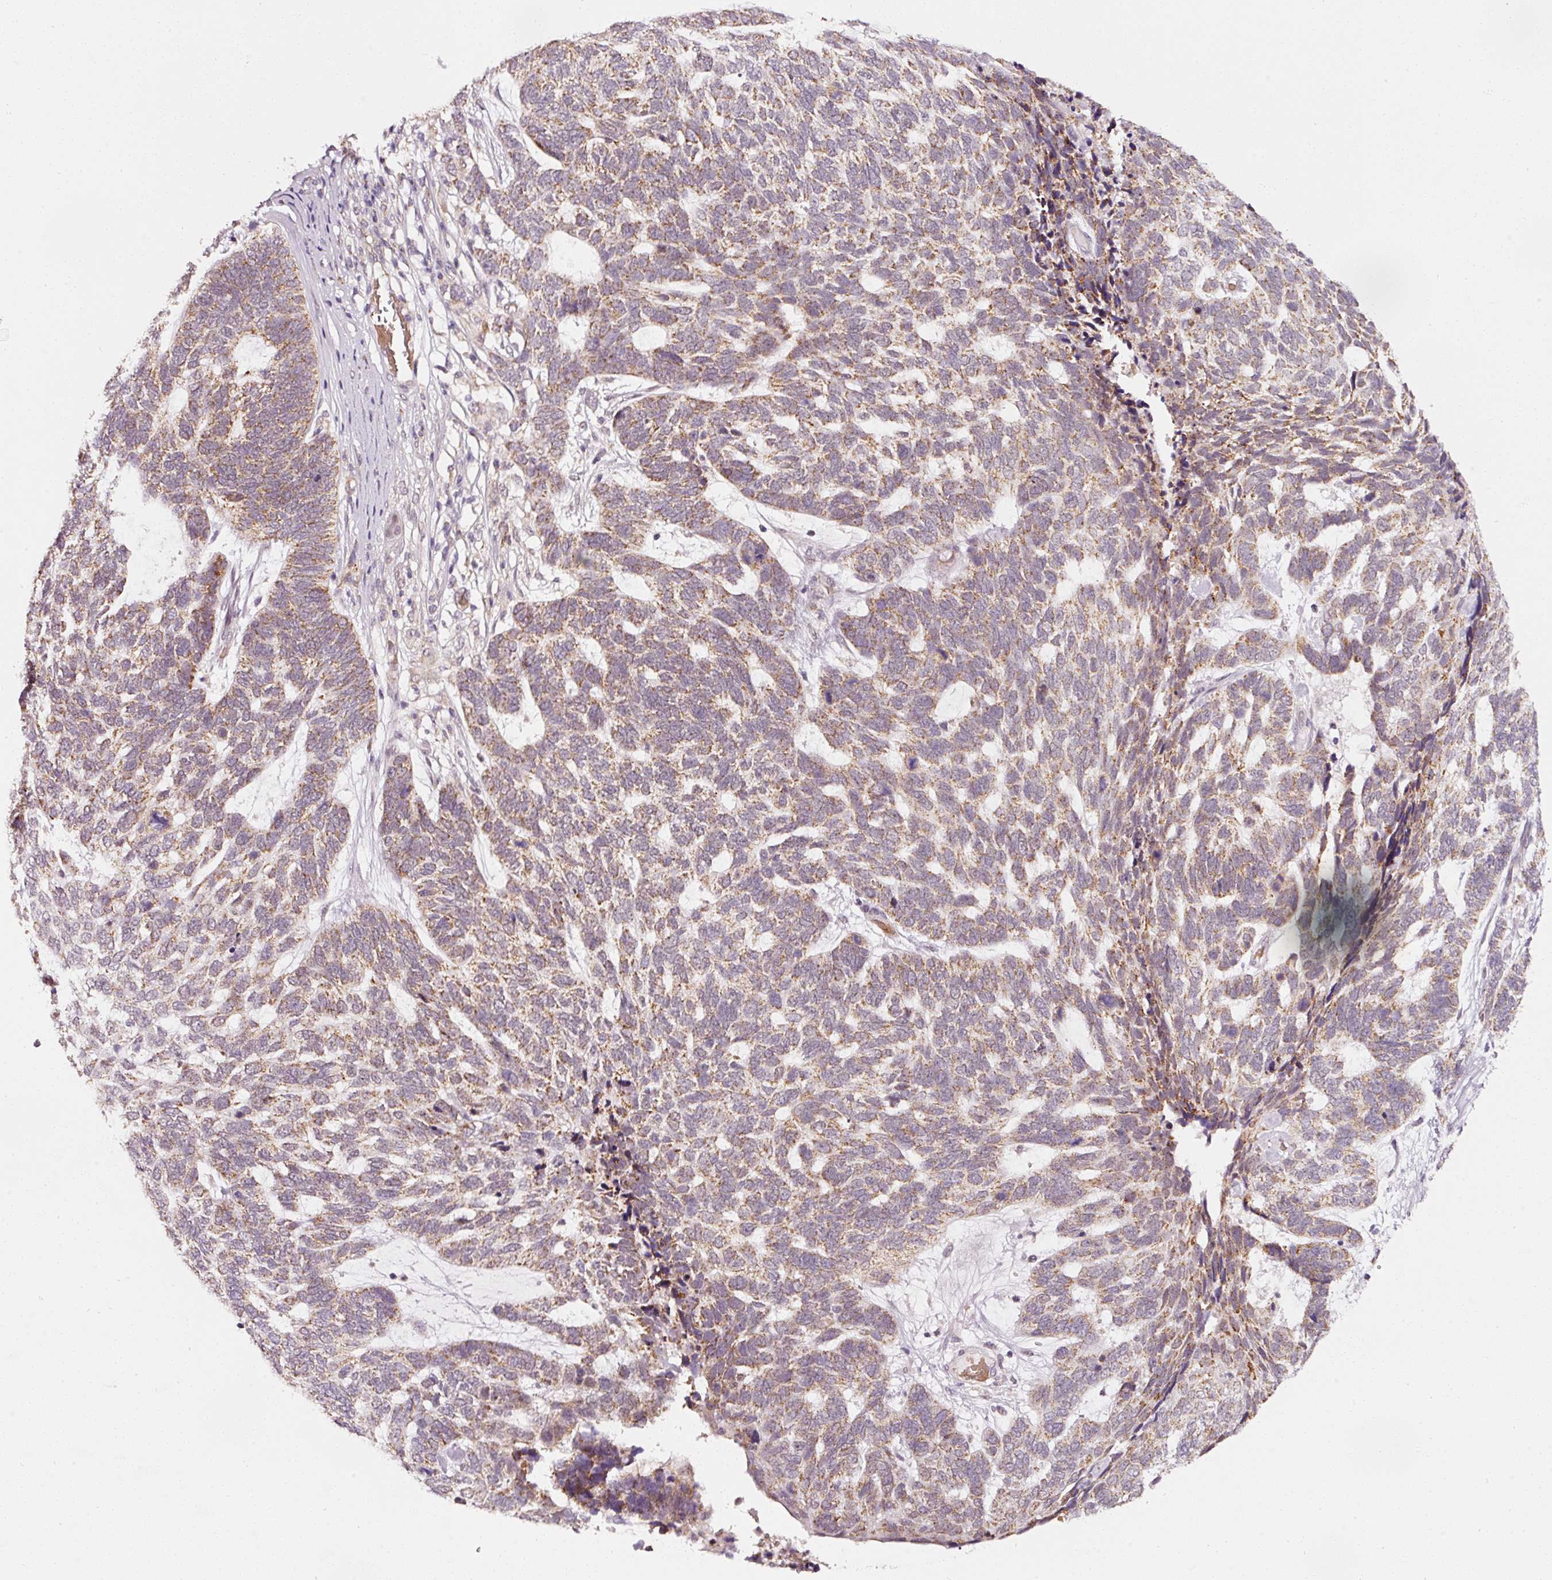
{"staining": {"intensity": "moderate", "quantity": ">75%", "location": "cytoplasmic/membranous"}, "tissue": "skin cancer", "cell_type": "Tumor cells", "image_type": "cancer", "snomed": [{"axis": "morphology", "description": "Basal cell carcinoma"}, {"axis": "topography", "description": "Skin"}], "caption": "A high-resolution micrograph shows immunohistochemistry staining of skin cancer (basal cell carcinoma), which displays moderate cytoplasmic/membranous staining in about >75% of tumor cells.", "gene": "ZNF460", "patient": {"sex": "female", "age": 65}}